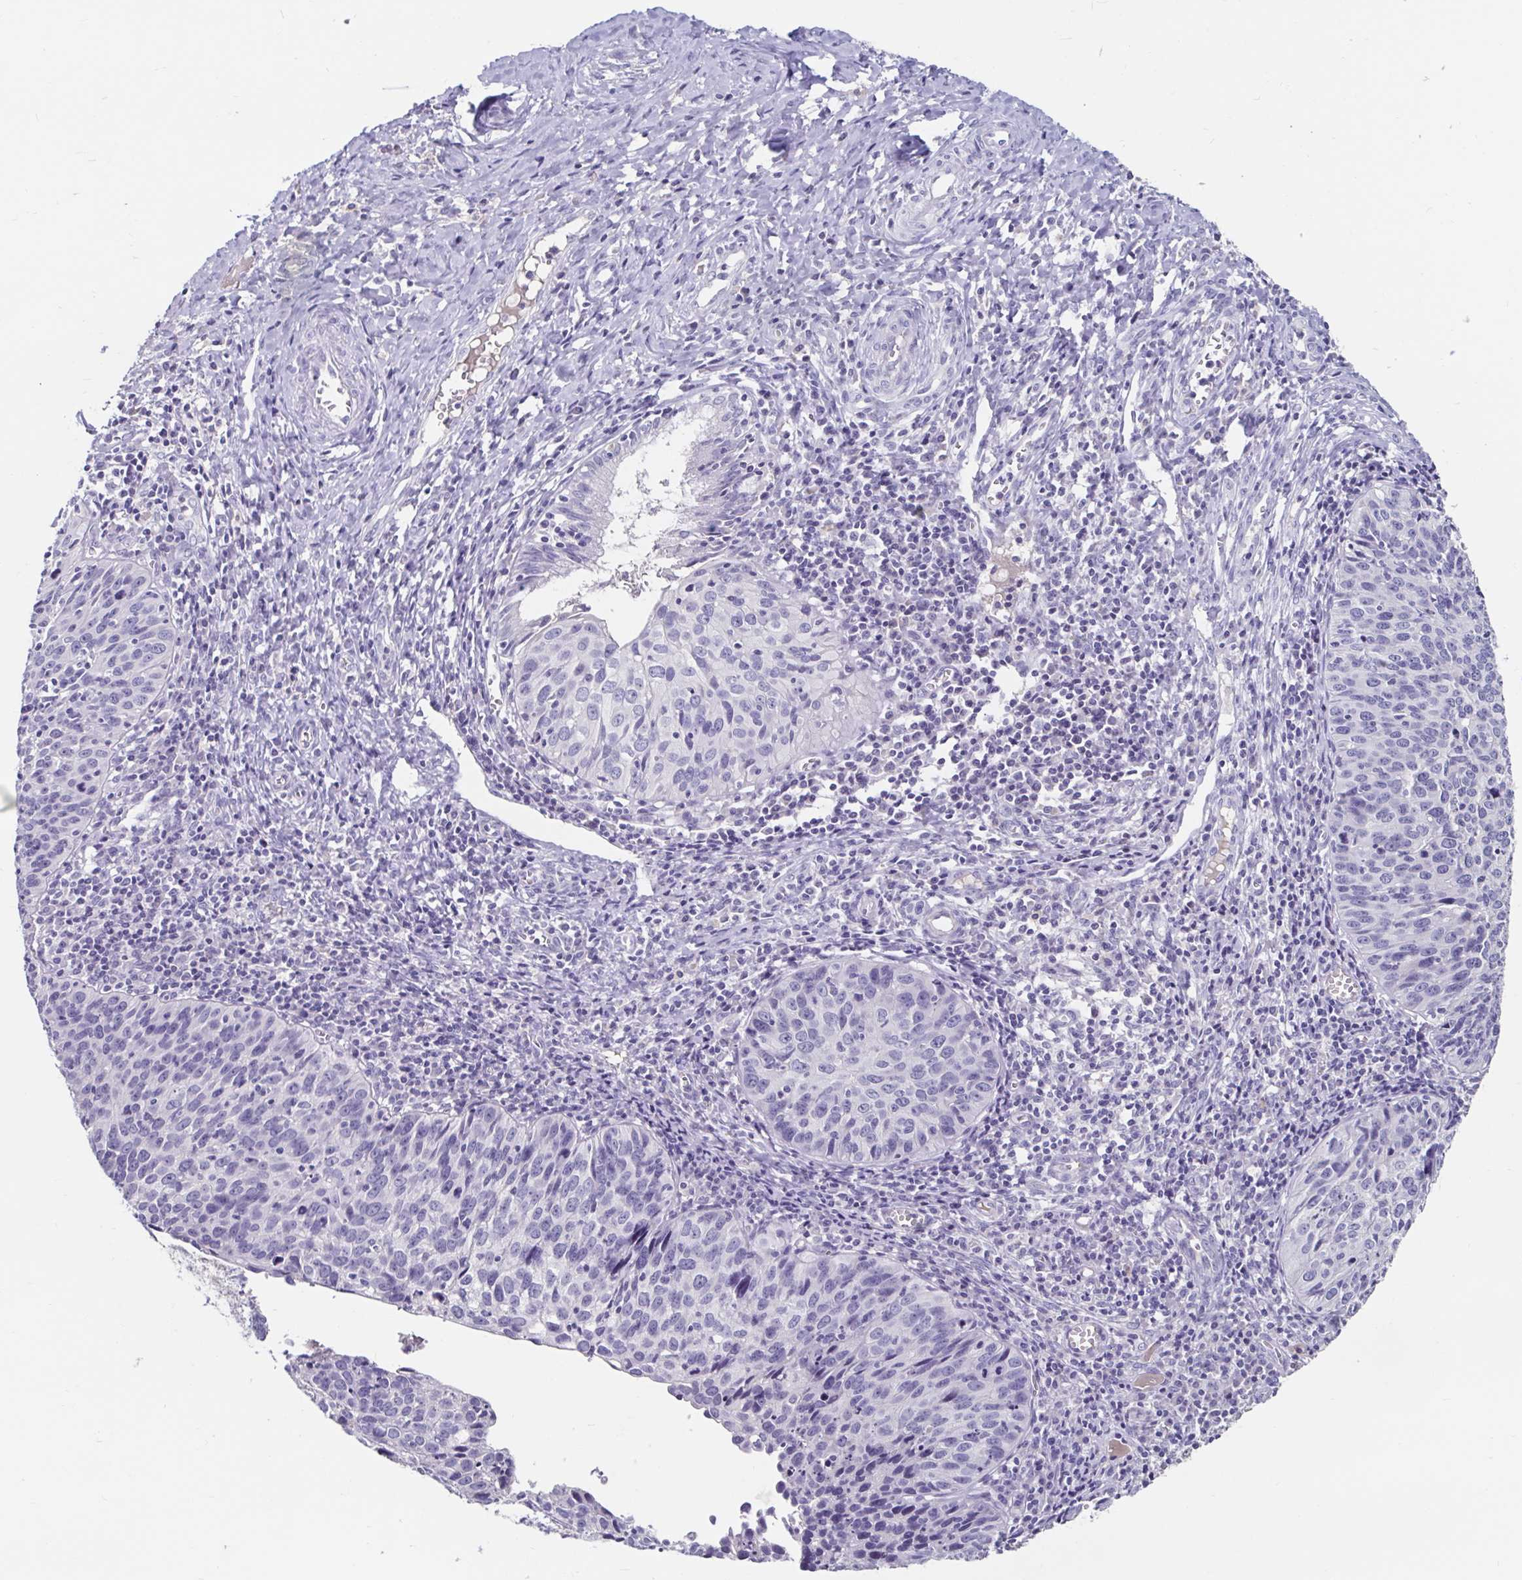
{"staining": {"intensity": "negative", "quantity": "none", "location": "none"}, "tissue": "cervical cancer", "cell_type": "Tumor cells", "image_type": "cancer", "snomed": [{"axis": "morphology", "description": "Squamous cell carcinoma, NOS"}, {"axis": "topography", "description": "Cervix"}], "caption": "Image shows no significant protein expression in tumor cells of cervical cancer. Brightfield microscopy of immunohistochemistry (IHC) stained with DAB (3,3'-diaminobenzidine) (brown) and hematoxylin (blue), captured at high magnification.", "gene": "SCG3", "patient": {"sex": "female", "age": 31}}